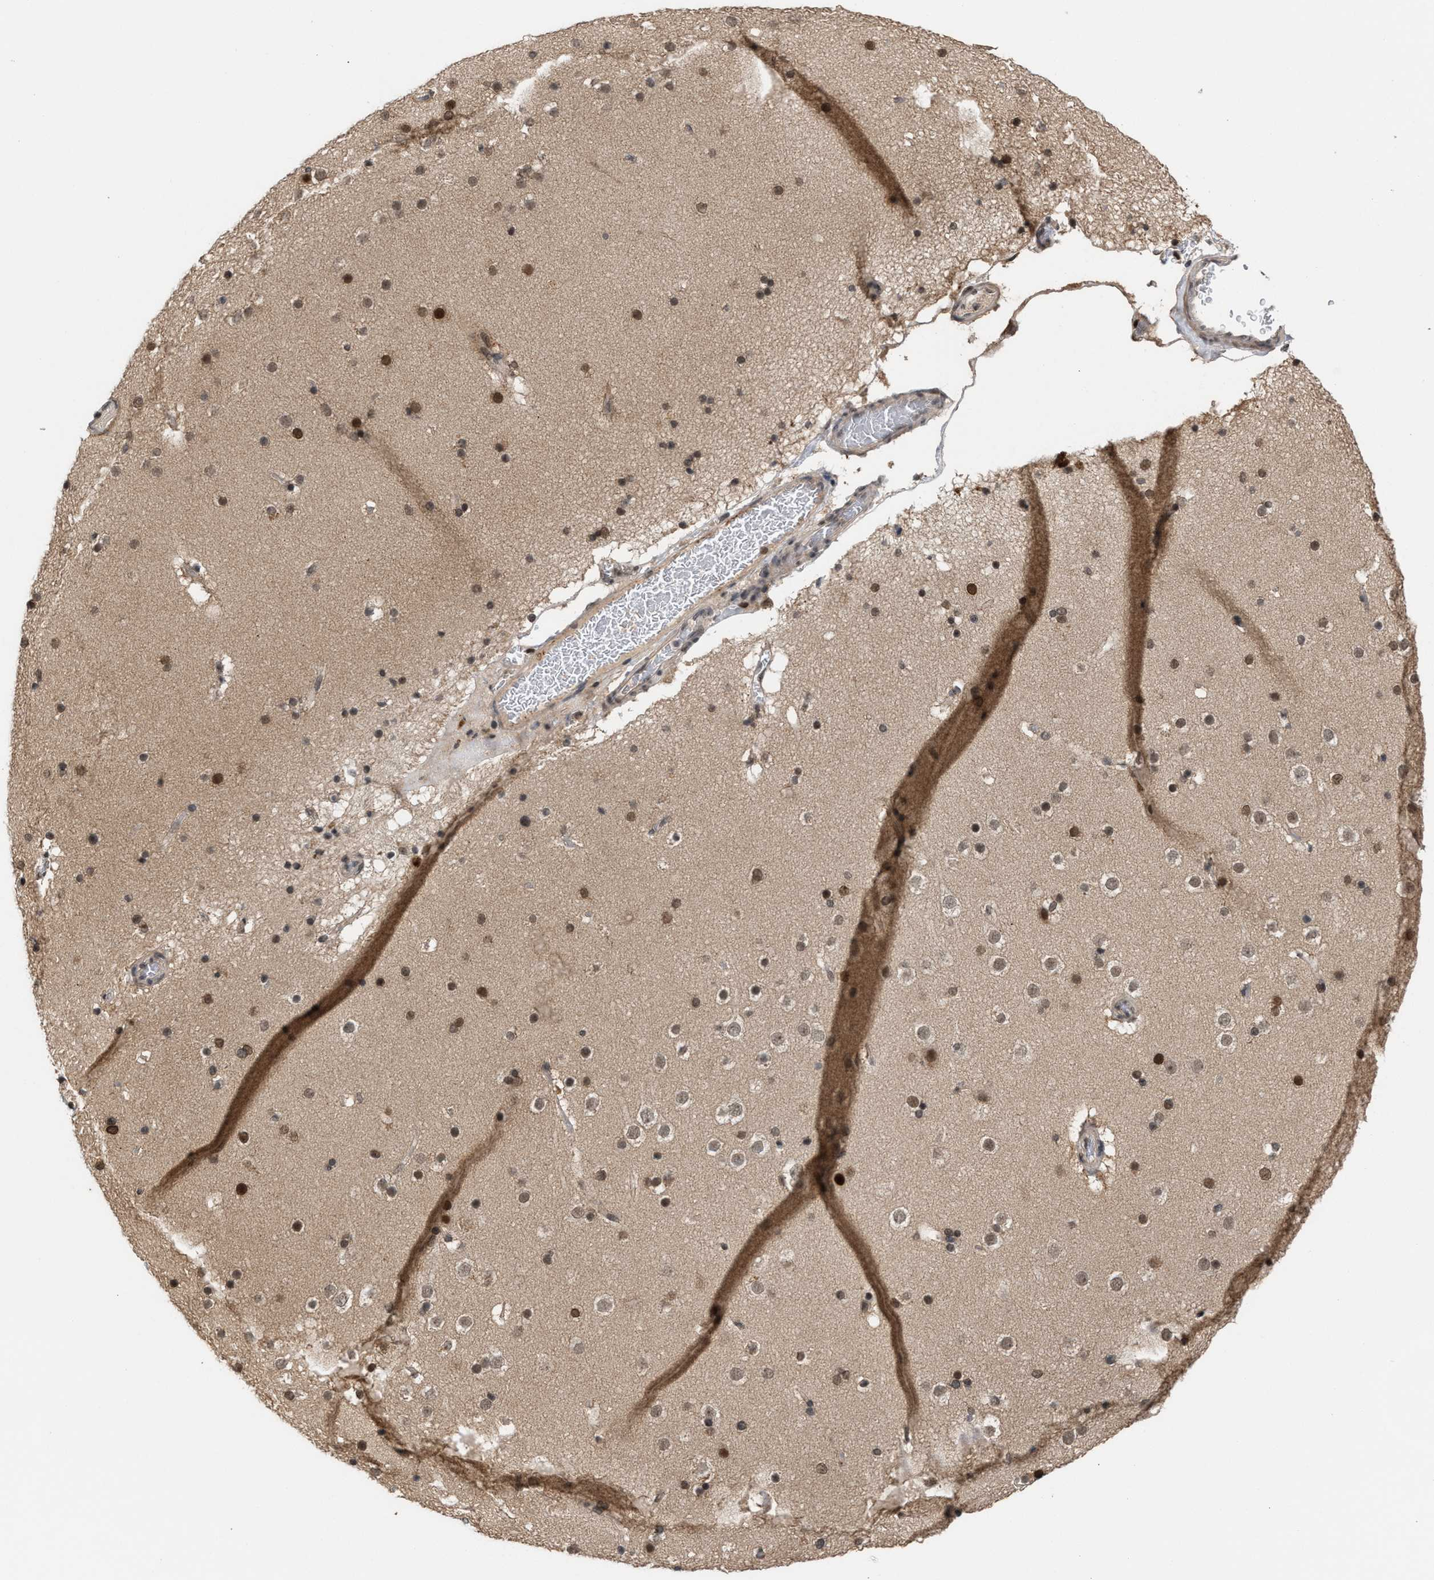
{"staining": {"intensity": "negative", "quantity": "none", "location": "none"}, "tissue": "cerebral cortex", "cell_type": "Endothelial cells", "image_type": "normal", "snomed": [{"axis": "morphology", "description": "Normal tissue, NOS"}, {"axis": "topography", "description": "Cerebral cortex"}], "caption": "Immunohistochemistry (IHC) image of normal cerebral cortex: cerebral cortex stained with DAB (3,3'-diaminobenzidine) displays no significant protein staining in endothelial cells. (Immunohistochemistry, brightfield microscopy, high magnification).", "gene": "C9orf78", "patient": {"sex": "male", "age": 57}}